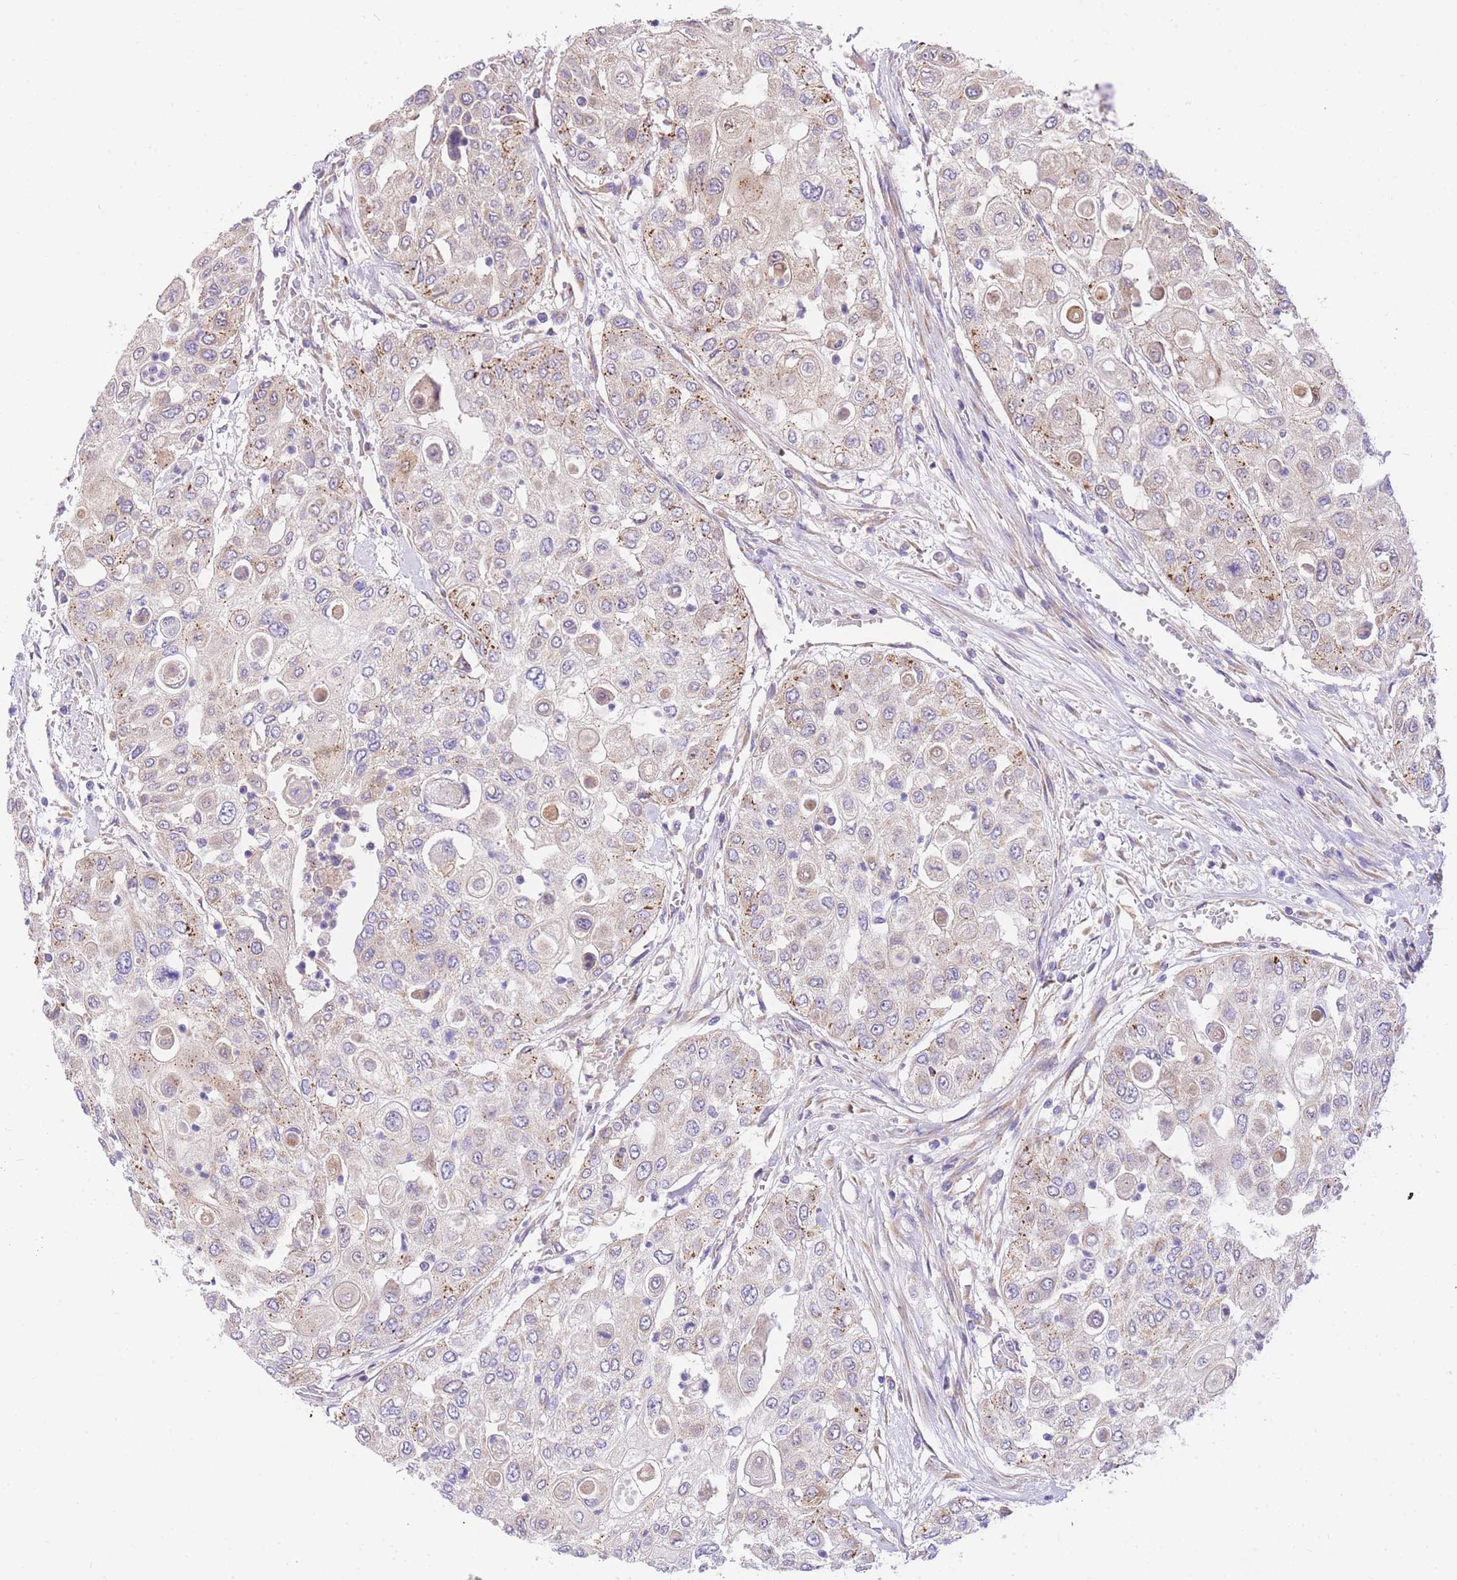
{"staining": {"intensity": "weak", "quantity": "25%-75%", "location": "cytoplasmic/membranous"}, "tissue": "urothelial cancer", "cell_type": "Tumor cells", "image_type": "cancer", "snomed": [{"axis": "morphology", "description": "Urothelial carcinoma, High grade"}, {"axis": "topography", "description": "Urinary bladder"}], "caption": "This image displays immunohistochemistry (IHC) staining of human urothelial carcinoma (high-grade), with low weak cytoplasmic/membranous positivity in about 25%-75% of tumor cells.", "gene": "MTRES1", "patient": {"sex": "female", "age": 79}}